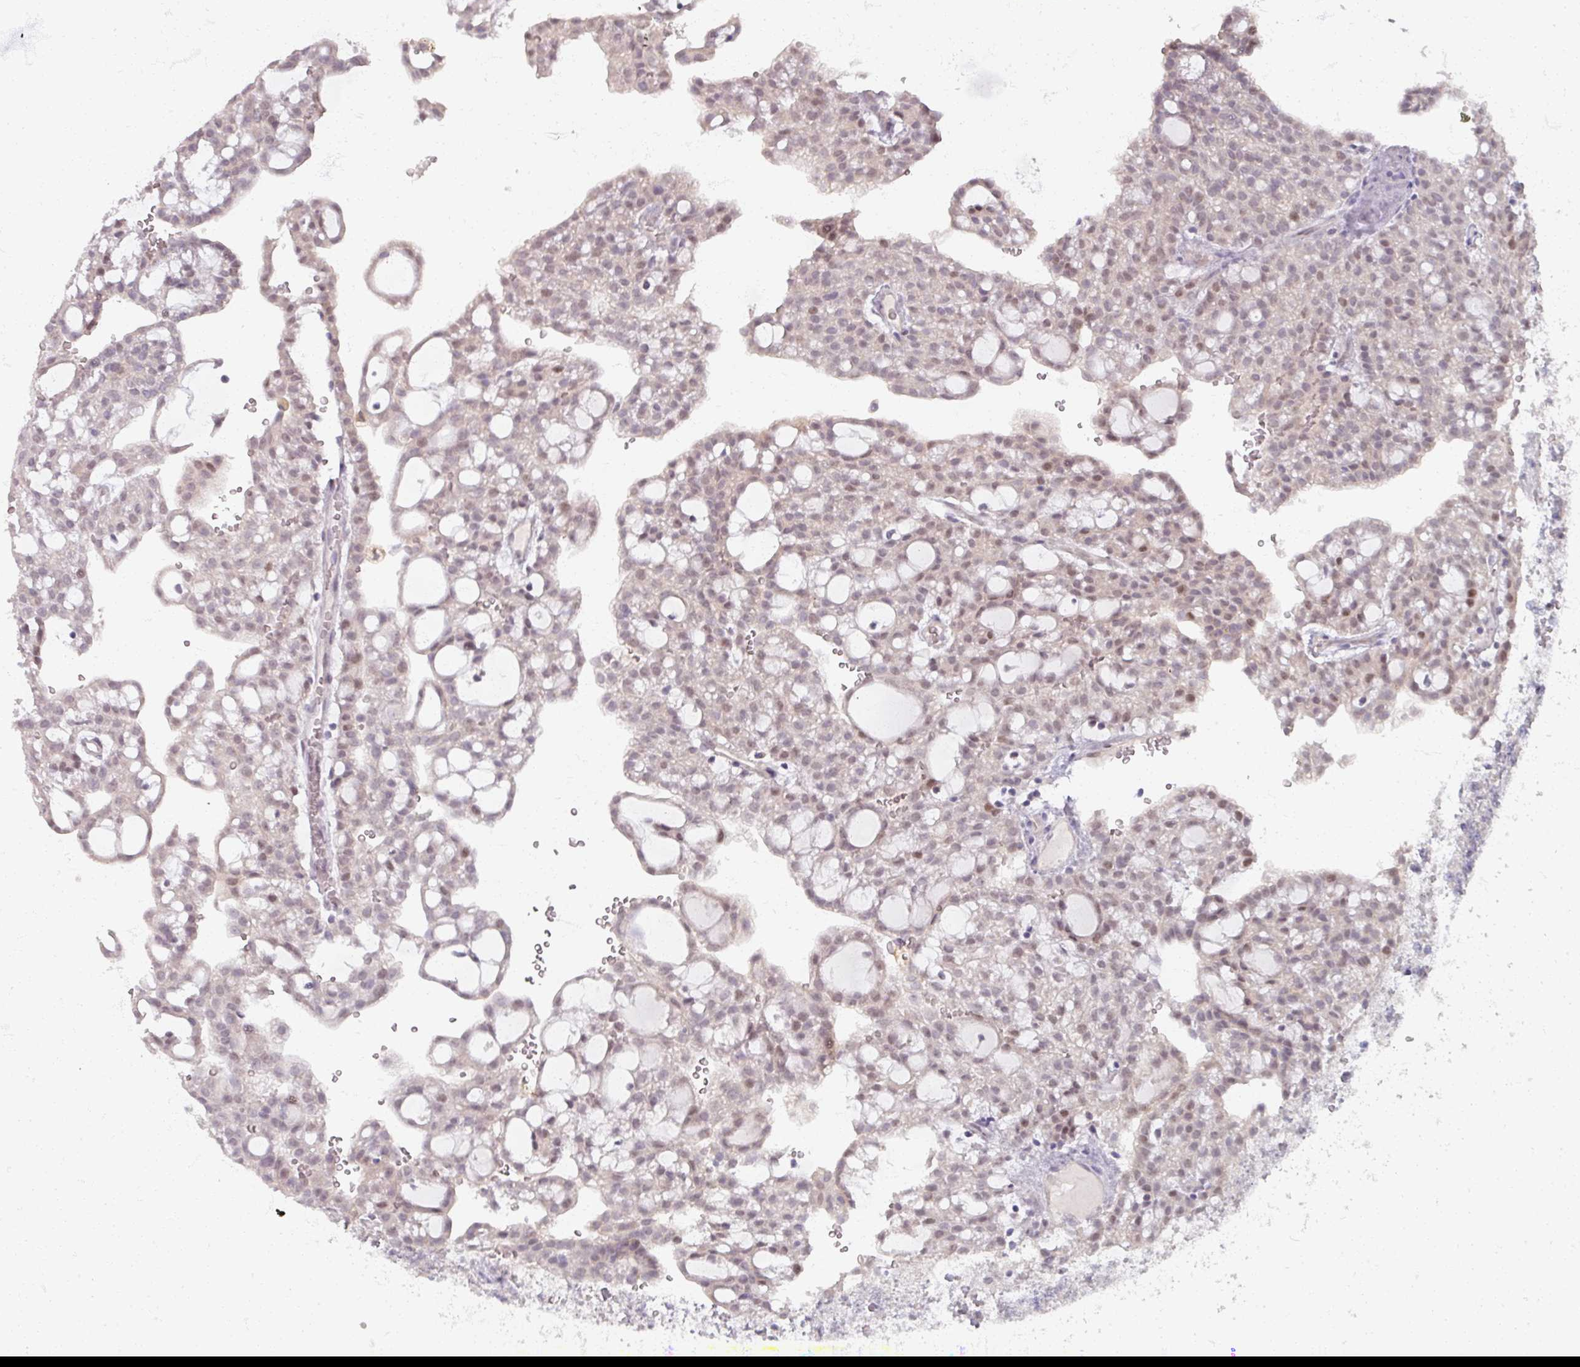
{"staining": {"intensity": "weak", "quantity": "25%-75%", "location": "cytoplasmic/membranous,nuclear"}, "tissue": "renal cancer", "cell_type": "Tumor cells", "image_type": "cancer", "snomed": [{"axis": "morphology", "description": "Adenocarcinoma, NOS"}, {"axis": "topography", "description": "Kidney"}], "caption": "This image exhibits adenocarcinoma (renal) stained with immunohistochemistry (IHC) to label a protein in brown. The cytoplasmic/membranous and nuclear of tumor cells show weak positivity for the protein. Nuclei are counter-stained blue.", "gene": "SOX11", "patient": {"sex": "male", "age": 63}}